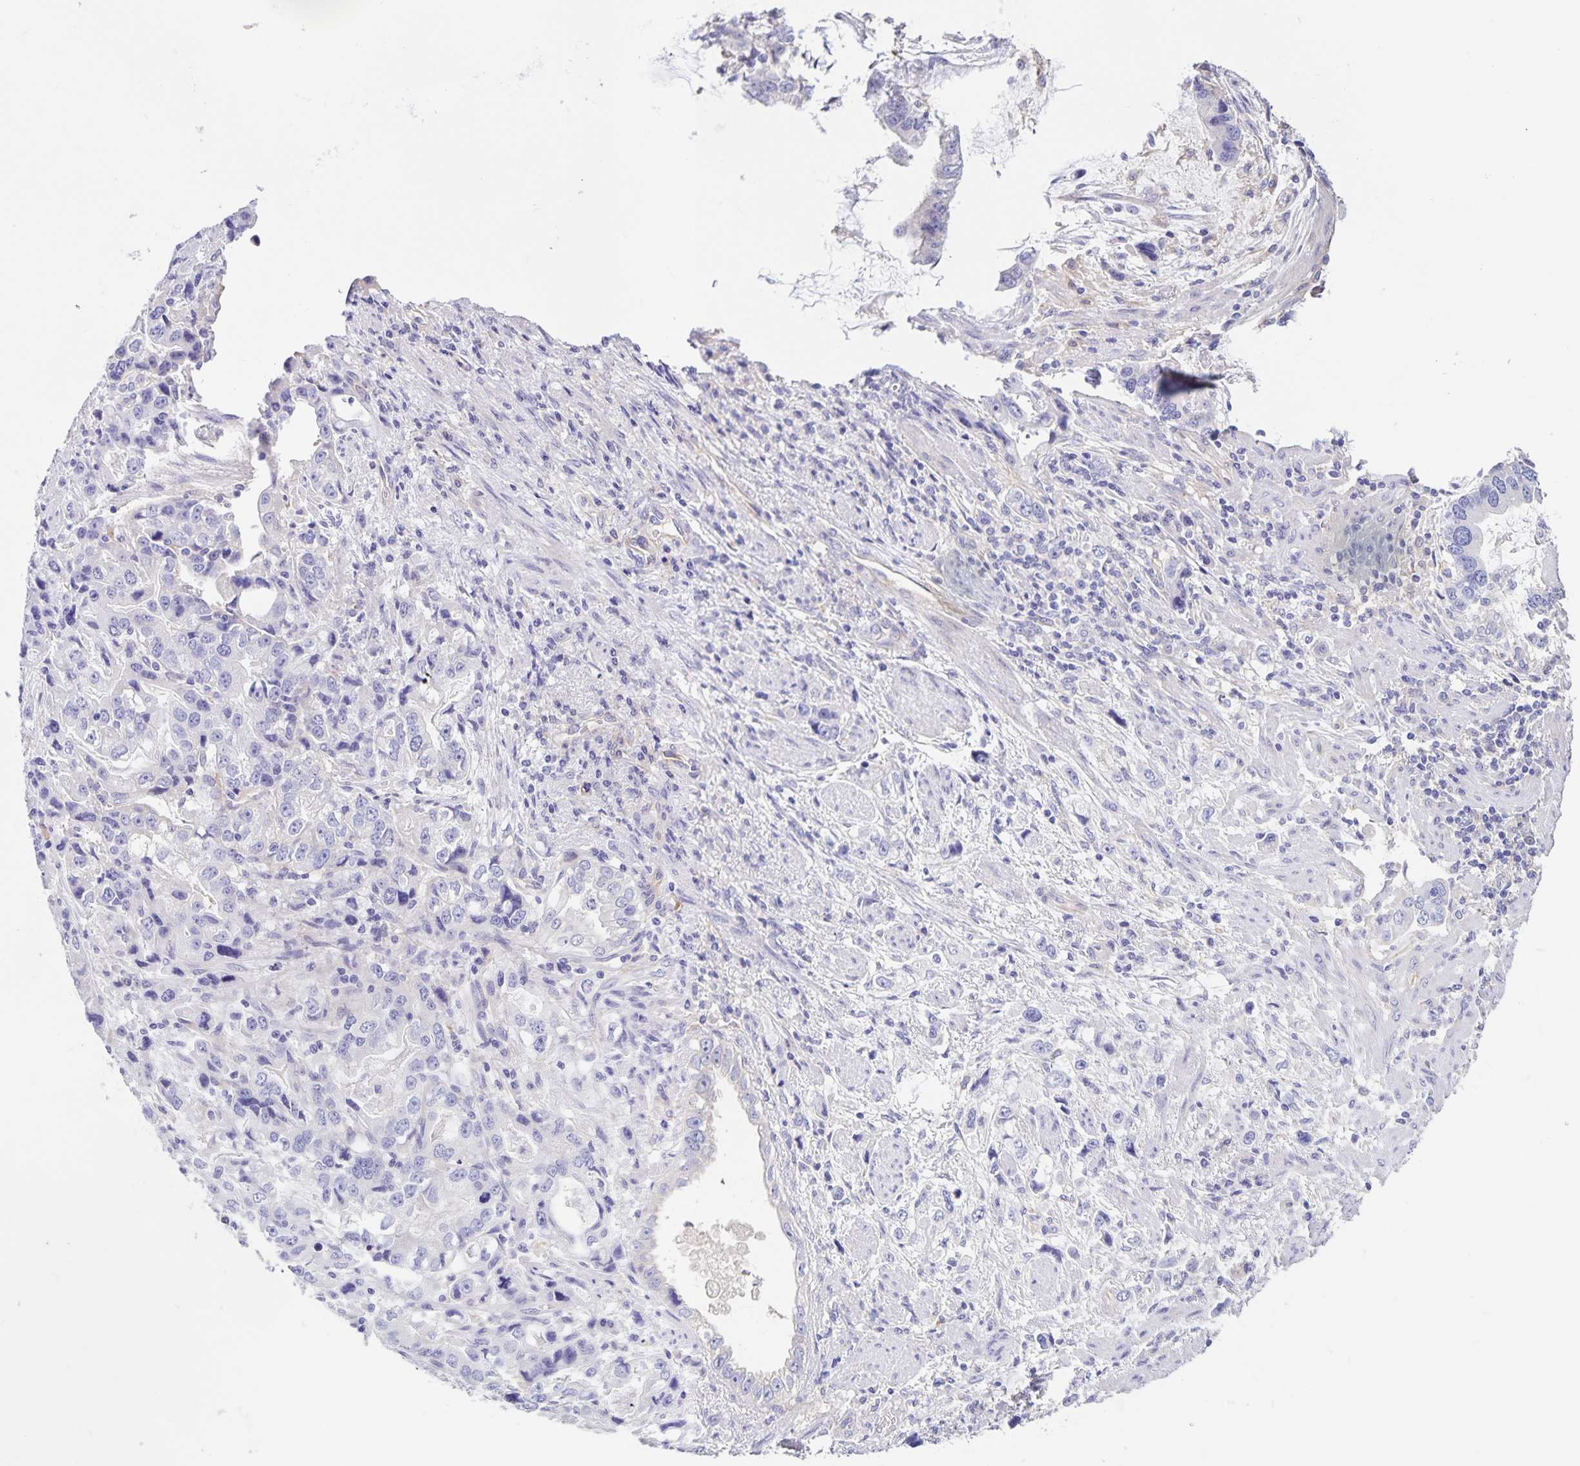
{"staining": {"intensity": "negative", "quantity": "none", "location": "none"}, "tissue": "stomach cancer", "cell_type": "Tumor cells", "image_type": "cancer", "snomed": [{"axis": "morphology", "description": "Adenocarcinoma, NOS"}, {"axis": "topography", "description": "Stomach, lower"}], "caption": "A photomicrograph of human adenocarcinoma (stomach) is negative for staining in tumor cells. Brightfield microscopy of immunohistochemistry (IHC) stained with DAB (brown) and hematoxylin (blue), captured at high magnification.", "gene": "BOLL", "patient": {"sex": "female", "age": 93}}